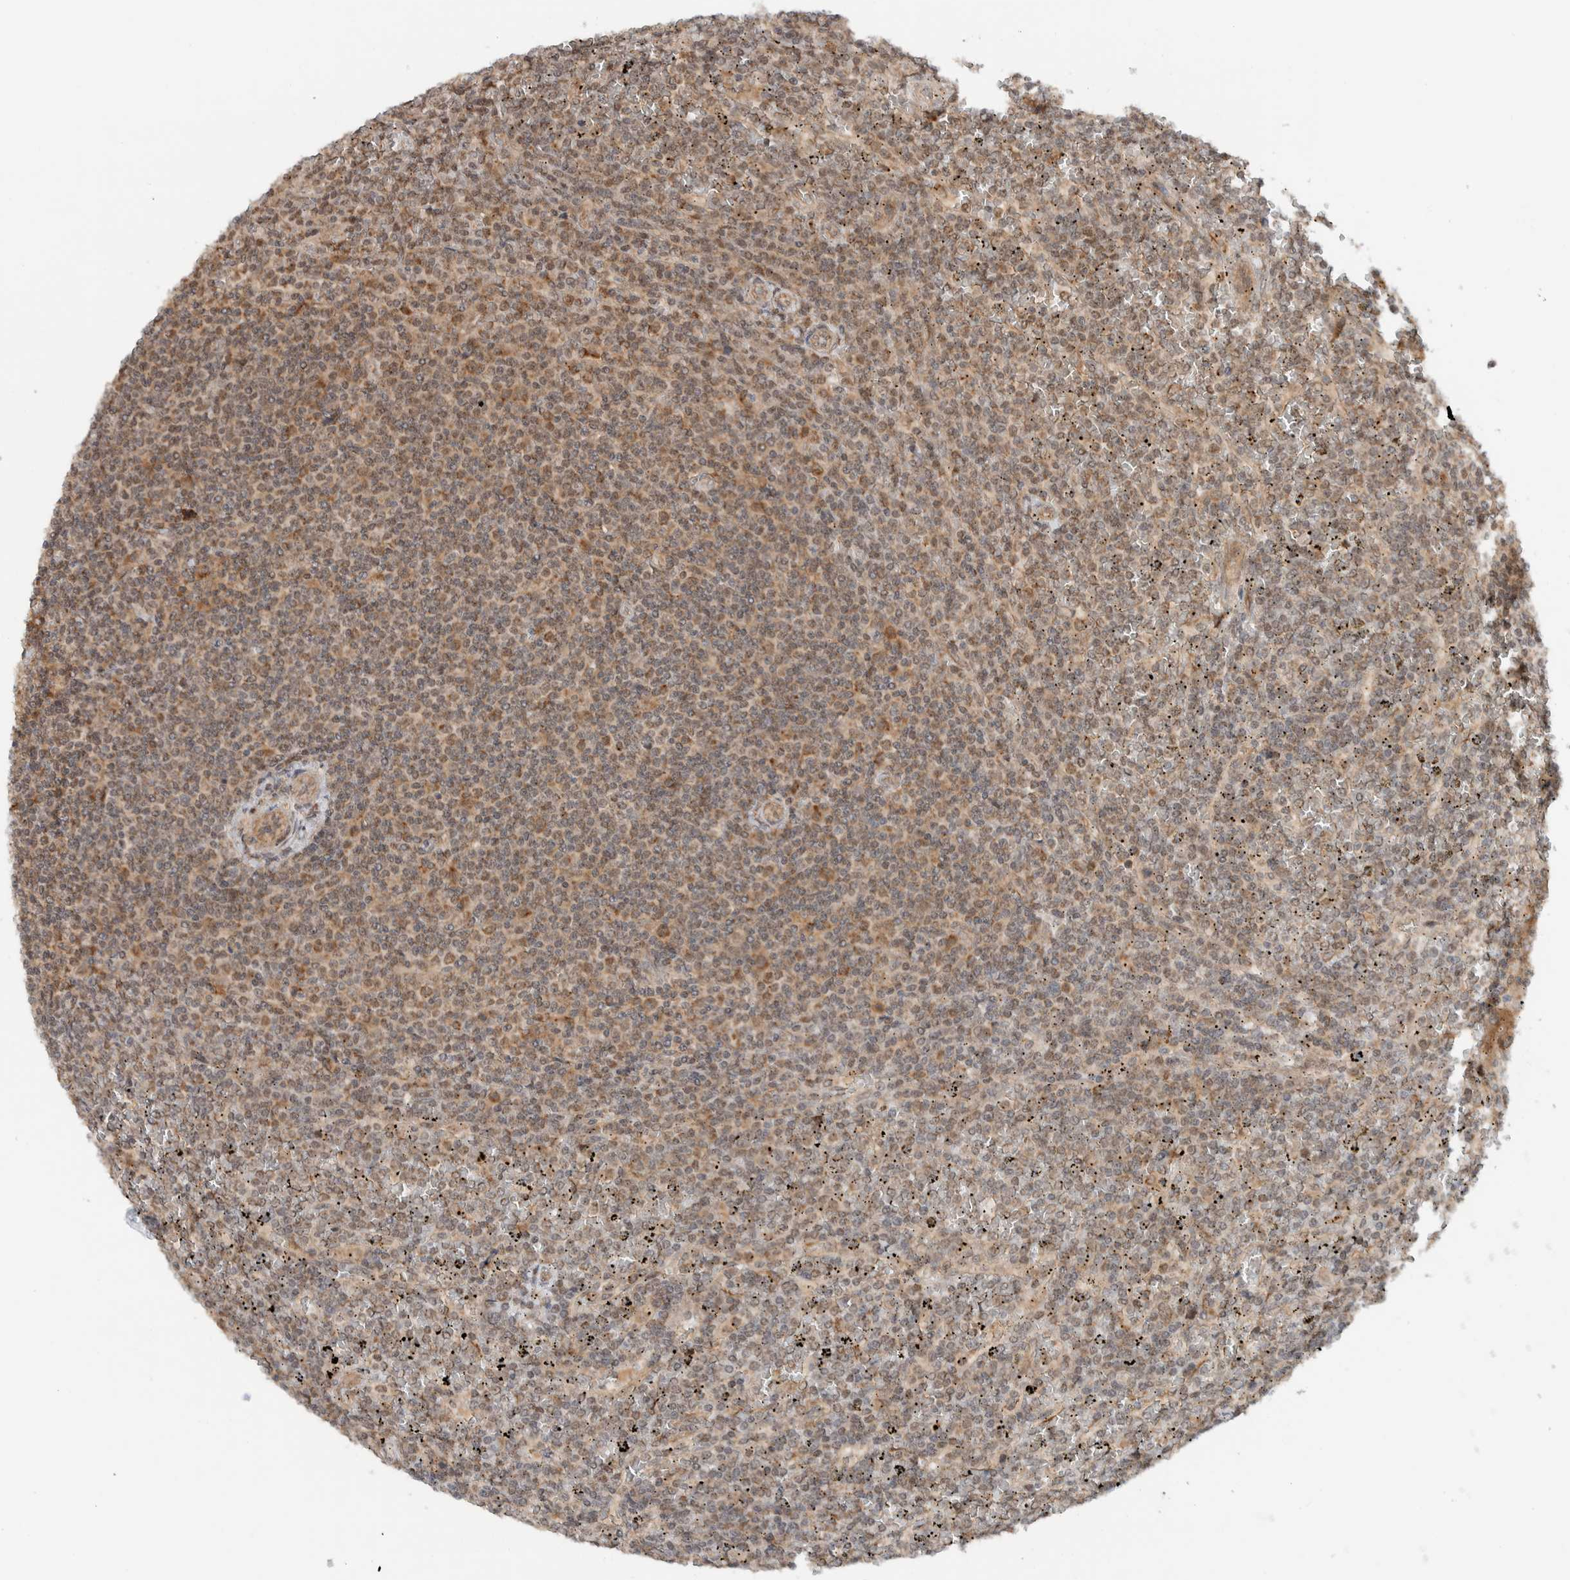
{"staining": {"intensity": "moderate", "quantity": ">75%", "location": "cytoplasmic/membranous"}, "tissue": "lymphoma", "cell_type": "Tumor cells", "image_type": "cancer", "snomed": [{"axis": "morphology", "description": "Malignant lymphoma, non-Hodgkin's type, Low grade"}, {"axis": "topography", "description": "Spleen"}], "caption": "An immunohistochemistry image of tumor tissue is shown. Protein staining in brown labels moderate cytoplasmic/membranous positivity in low-grade malignant lymphoma, non-Hodgkin's type within tumor cells. The staining was performed using DAB to visualize the protein expression in brown, while the nuclei were stained in blue with hematoxylin (Magnification: 20x).", "gene": "KLHL6", "patient": {"sex": "female", "age": 19}}